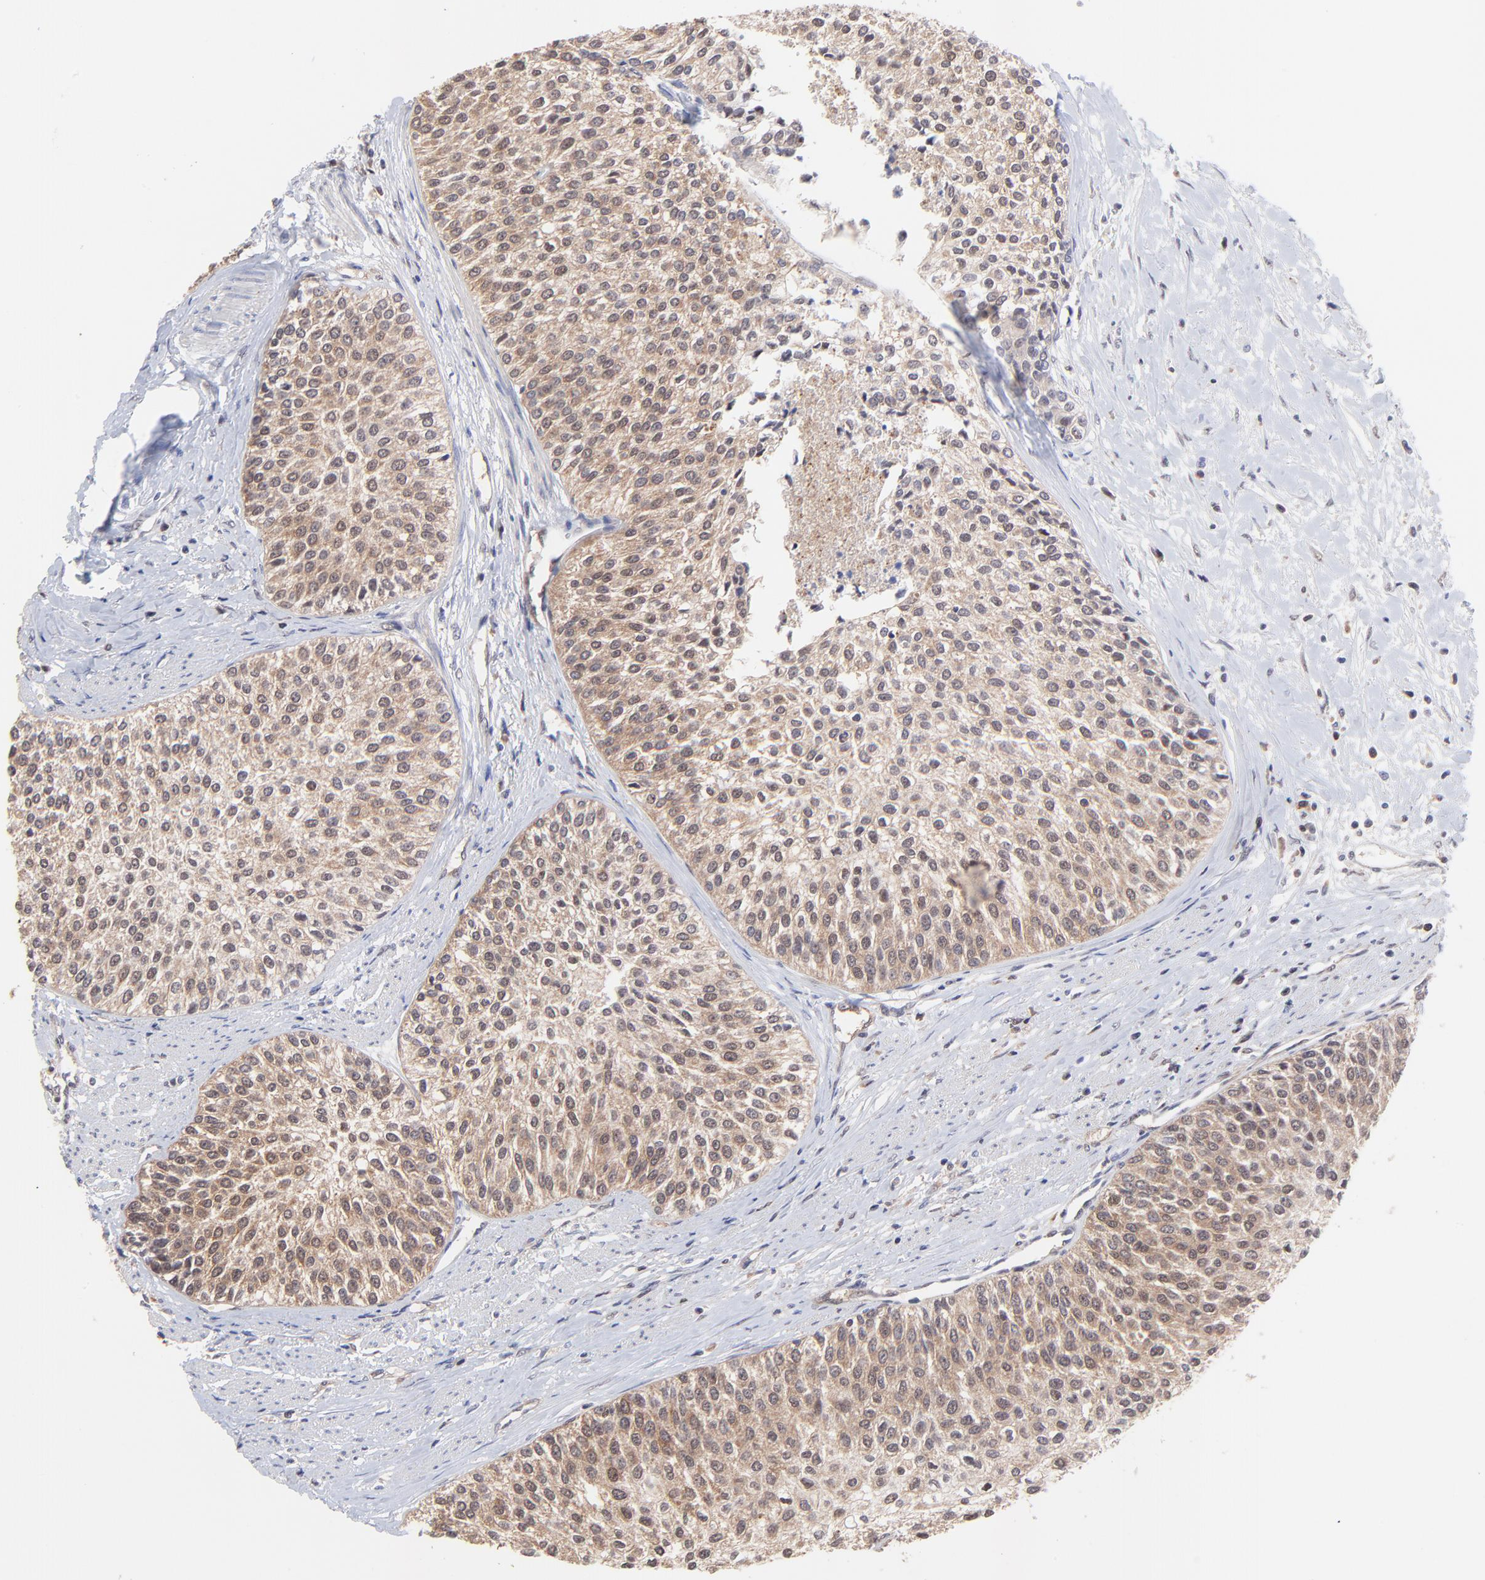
{"staining": {"intensity": "moderate", "quantity": ">75%", "location": "cytoplasmic/membranous"}, "tissue": "urothelial cancer", "cell_type": "Tumor cells", "image_type": "cancer", "snomed": [{"axis": "morphology", "description": "Urothelial carcinoma, Low grade"}, {"axis": "topography", "description": "Urinary bladder"}], "caption": "Urothelial cancer stained with a protein marker shows moderate staining in tumor cells.", "gene": "PSMA6", "patient": {"sex": "female", "age": 73}}